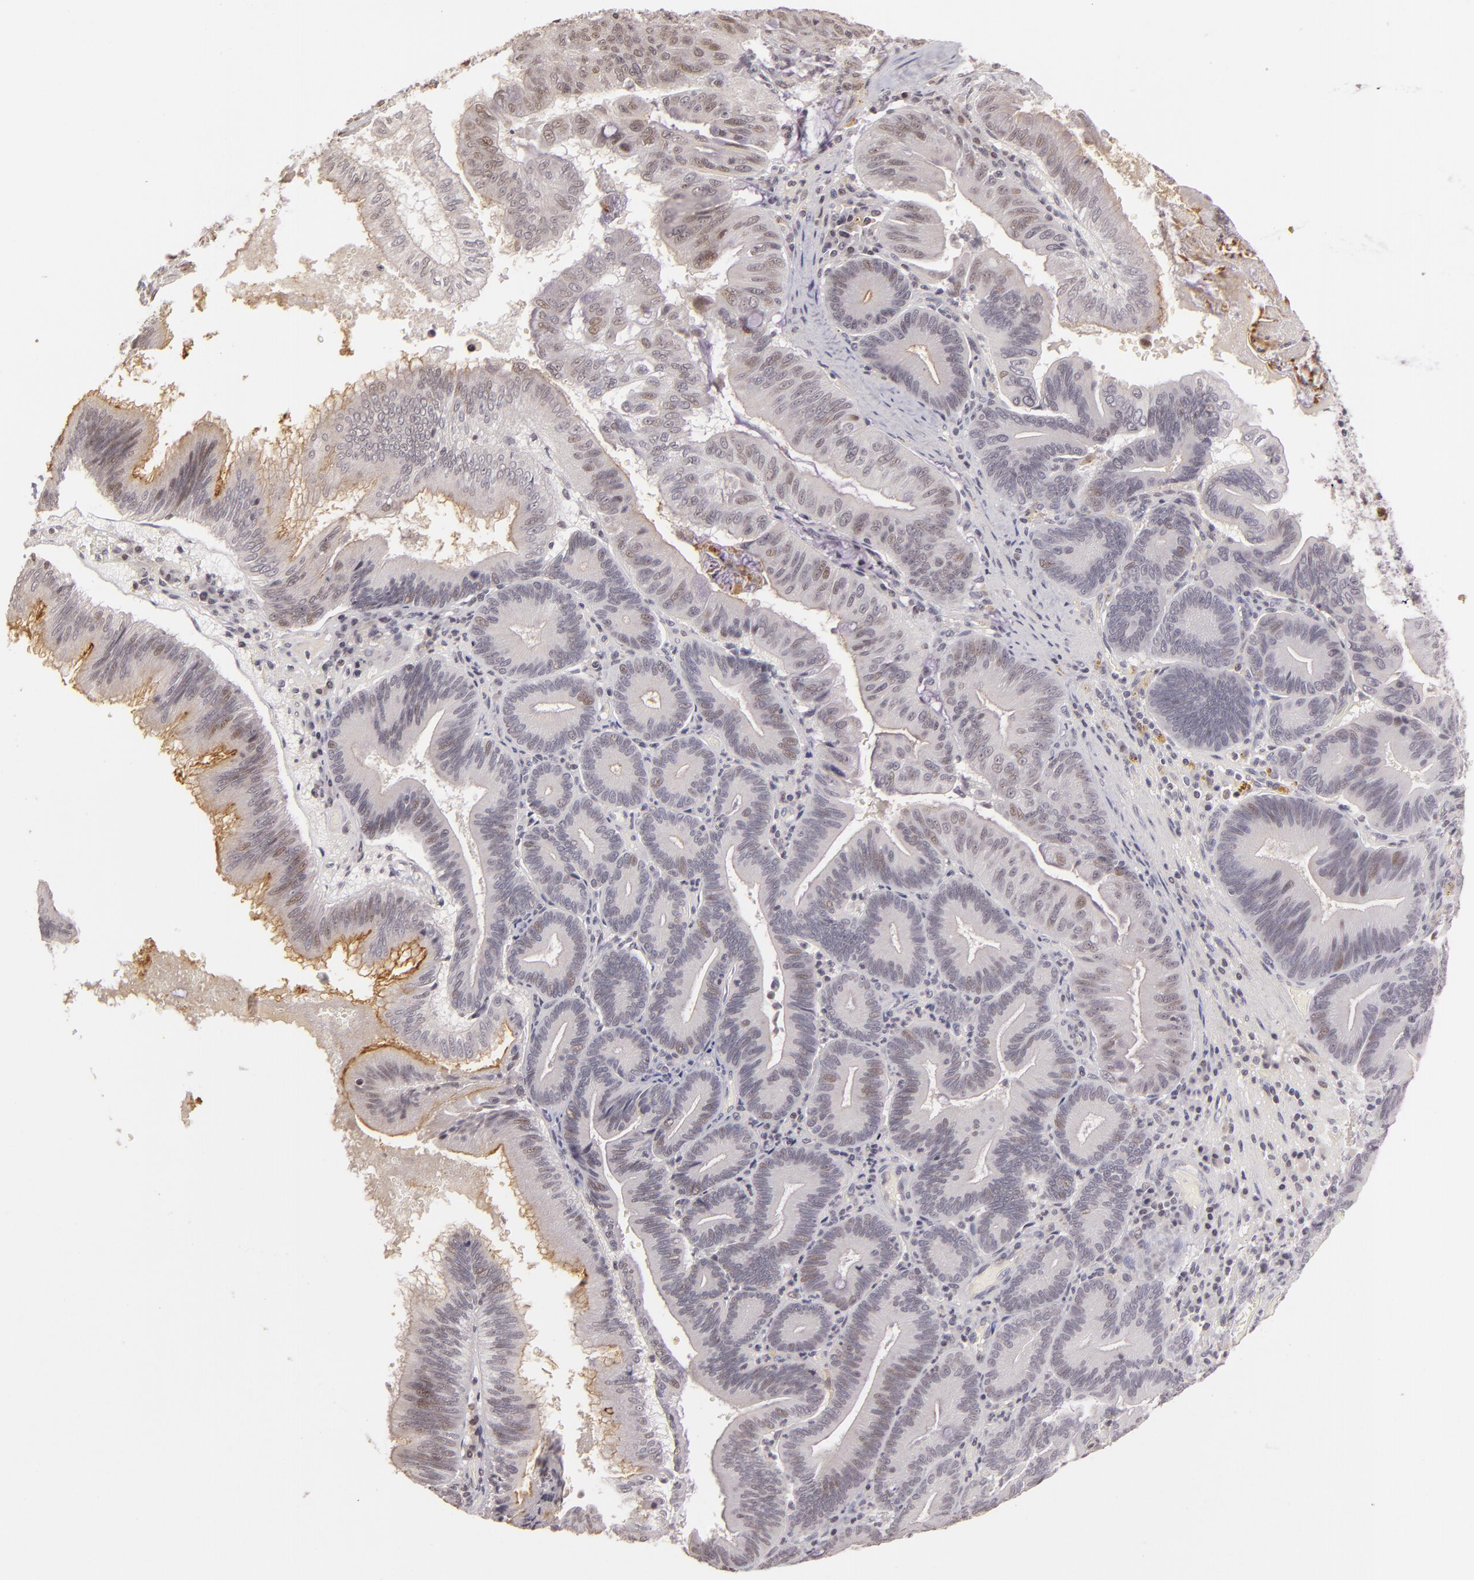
{"staining": {"intensity": "weak", "quantity": "<25%", "location": "nuclear"}, "tissue": "pancreatic cancer", "cell_type": "Tumor cells", "image_type": "cancer", "snomed": [{"axis": "morphology", "description": "Adenocarcinoma, NOS"}, {"axis": "topography", "description": "Pancreas"}], "caption": "Immunohistochemistry image of human pancreatic cancer (adenocarcinoma) stained for a protein (brown), which shows no positivity in tumor cells. (DAB immunohistochemistry (IHC), high magnification).", "gene": "RARB", "patient": {"sex": "male", "age": 82}}